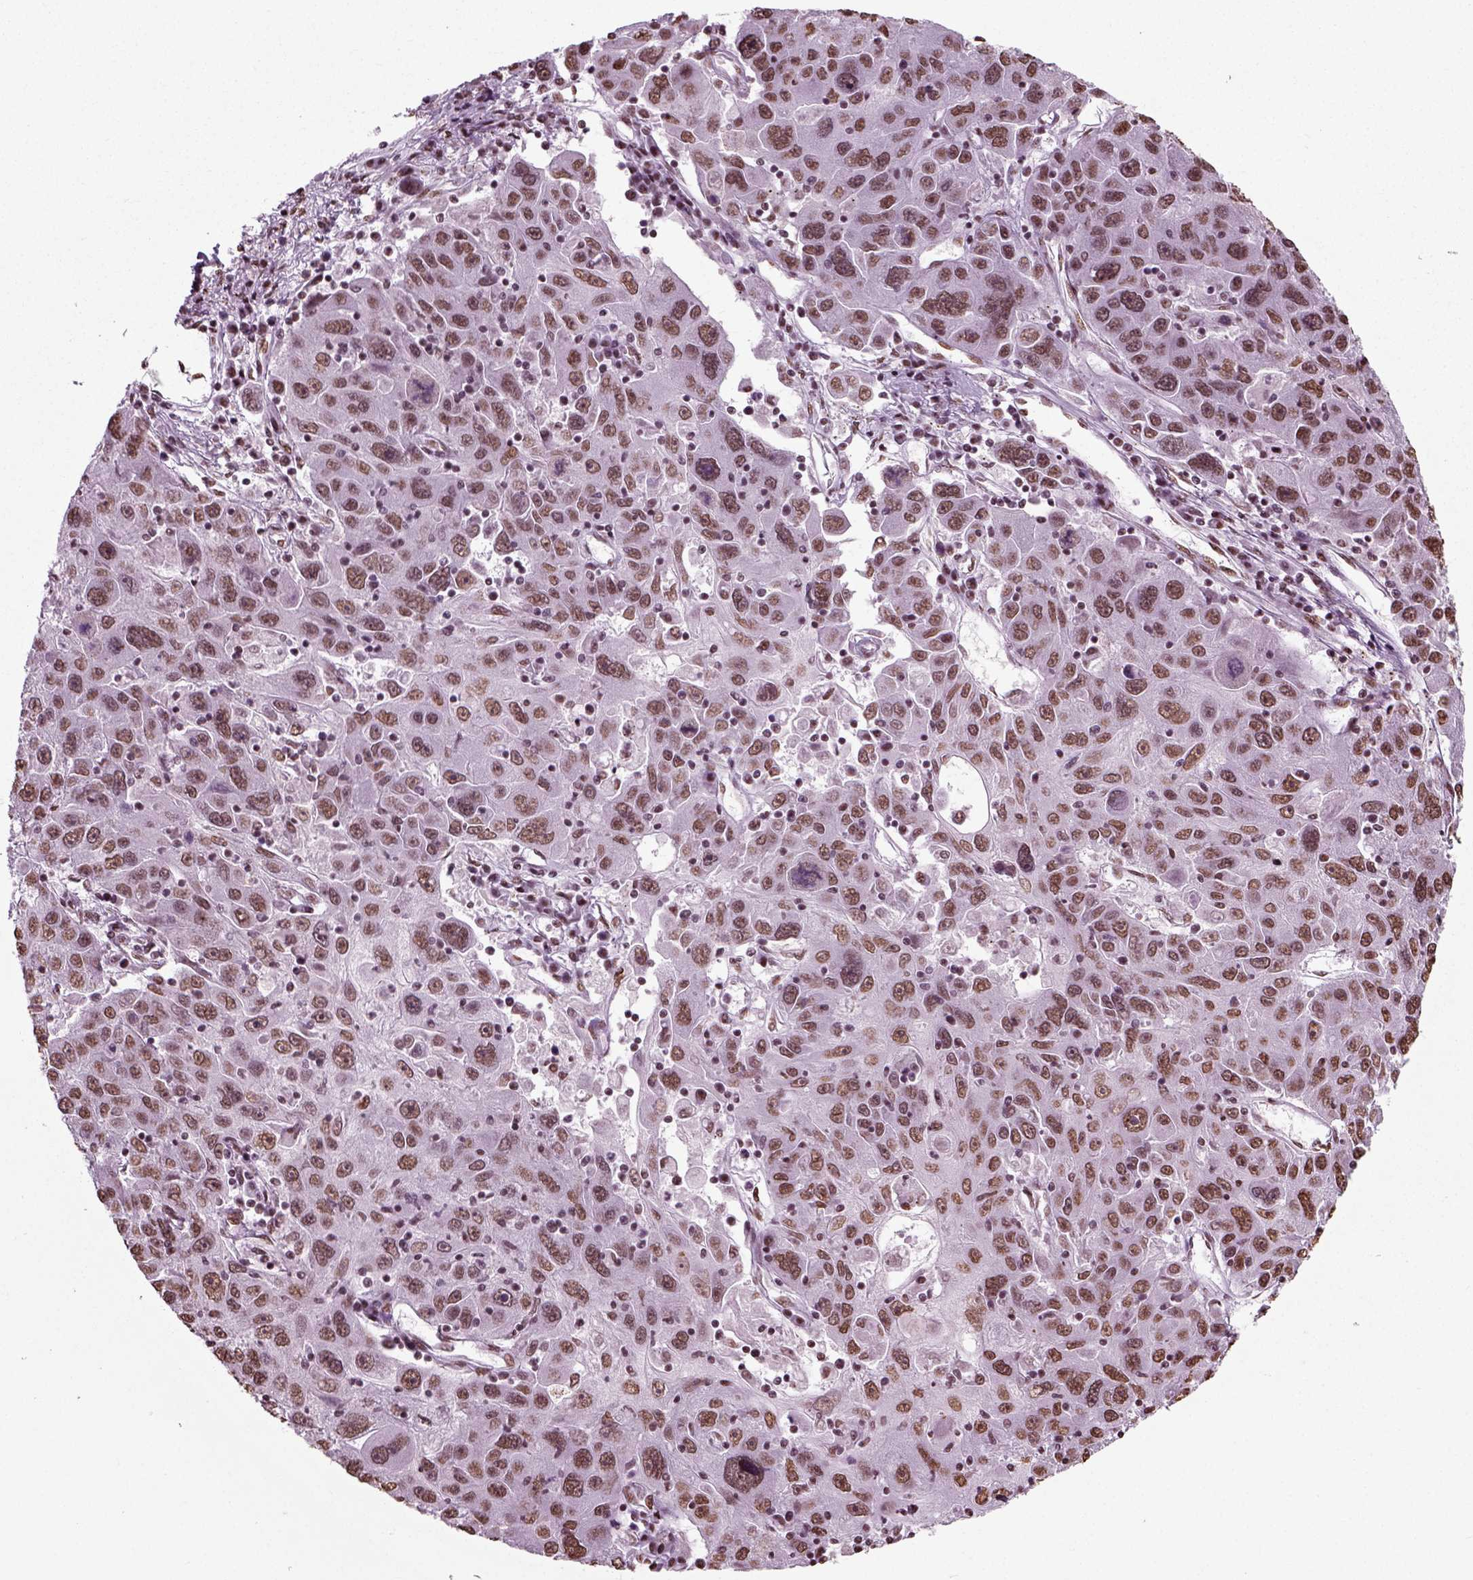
{"staining": {"intensity": "weak", "quantity": ">75%", "location": "nuclear"}, "tissue": "stomach cancer", "cell_type": "Tumor cells", "image_type": "cancer", "snomed": [{"axis": "morphology", "description": "Adenocarcinoma, NOS"}, {"axis": "topography", "description": "Stomach"}], "caption": "Human stomach adenocarcinoma stained for a protein (brown) exhibits weak nuclear positive staining in about >75% of tumor cells.", "gene": "POLR1H", "patient": {"sex": "male", "age": 56}}